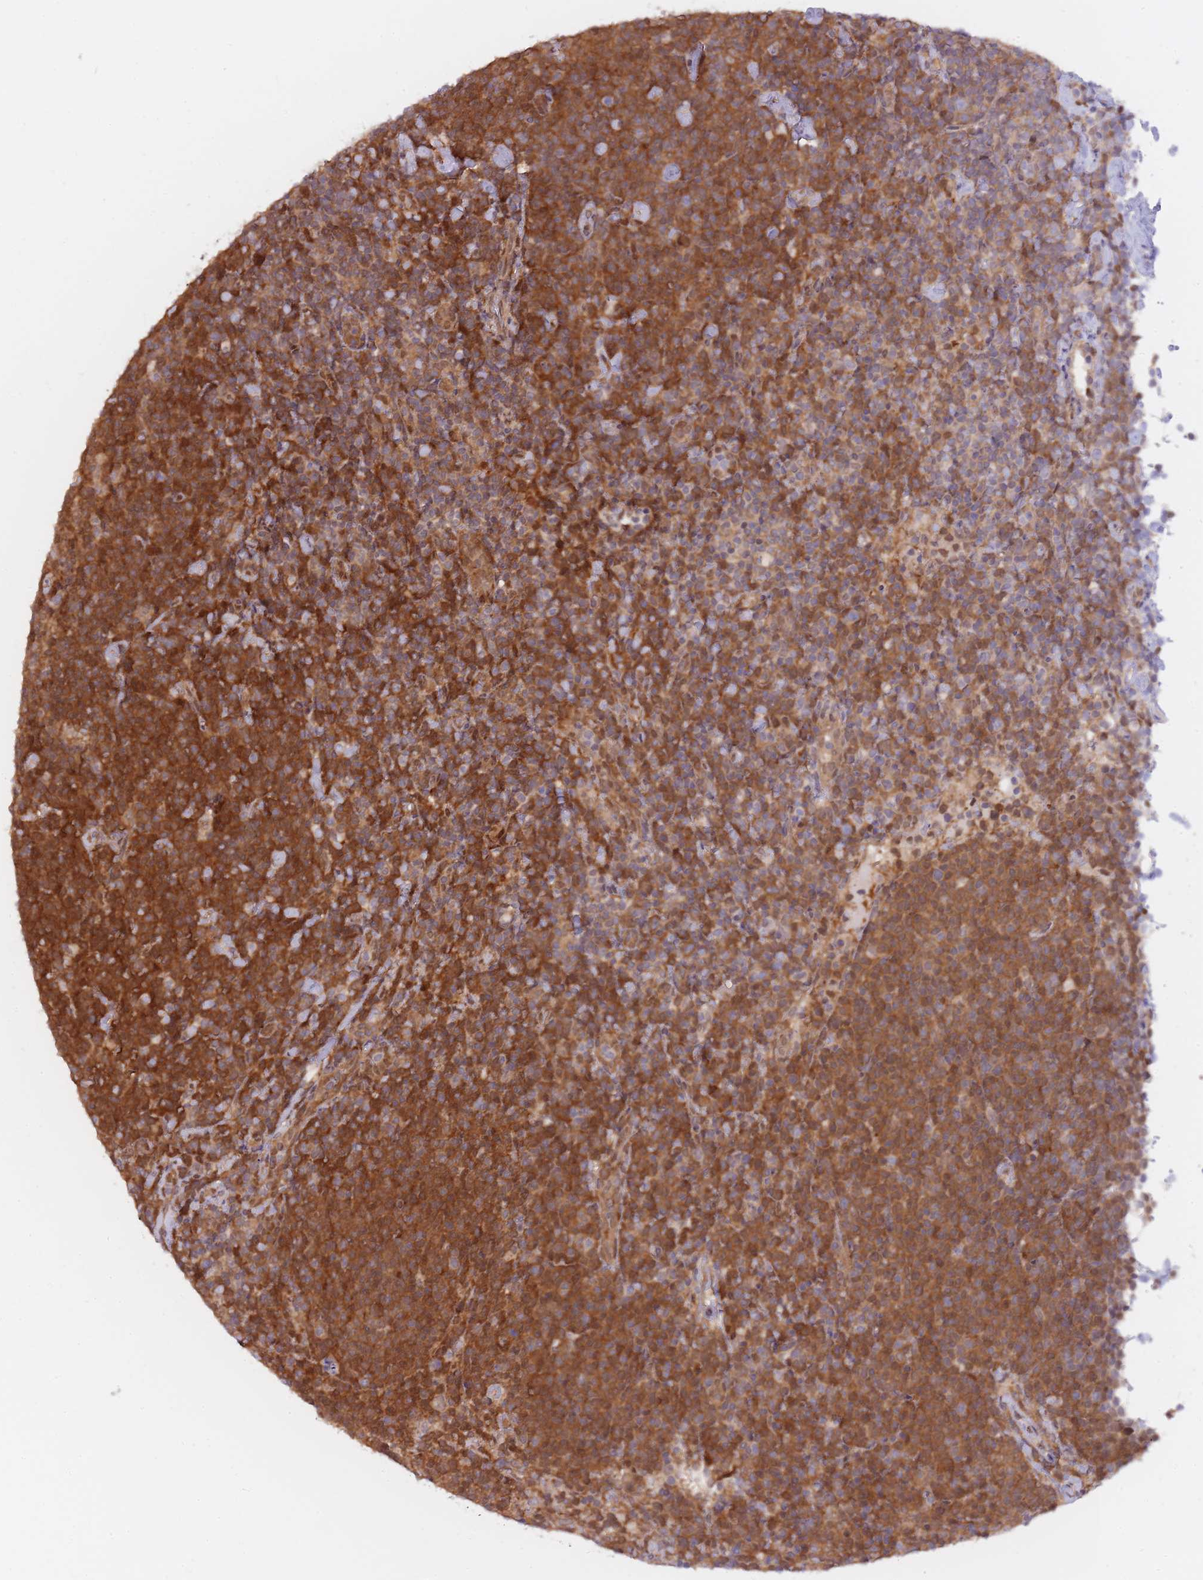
{"staining": {"intensity": "moderate", "quantity": ">75%", "location": "cytoplasmic/membranous"}, "tissue": "lymphoma", "cell_type": "Tumor cells", "image_type": "cancer", "snomed": [{"axis": "morphology", "description": "Malignant lymphoma, non-Hodgkin's type, High grade"}, {"axis": "topography", "description": "Lymph node"}], "caption": "Tumor cells display moderate cytoplasmic/membranous positivity in about >75% of cells in high-grade malignant lymphoma, non-Hodgkin's type.", "gene": "NSFL1C", "patient": {"sex": "male", "age": 61}}